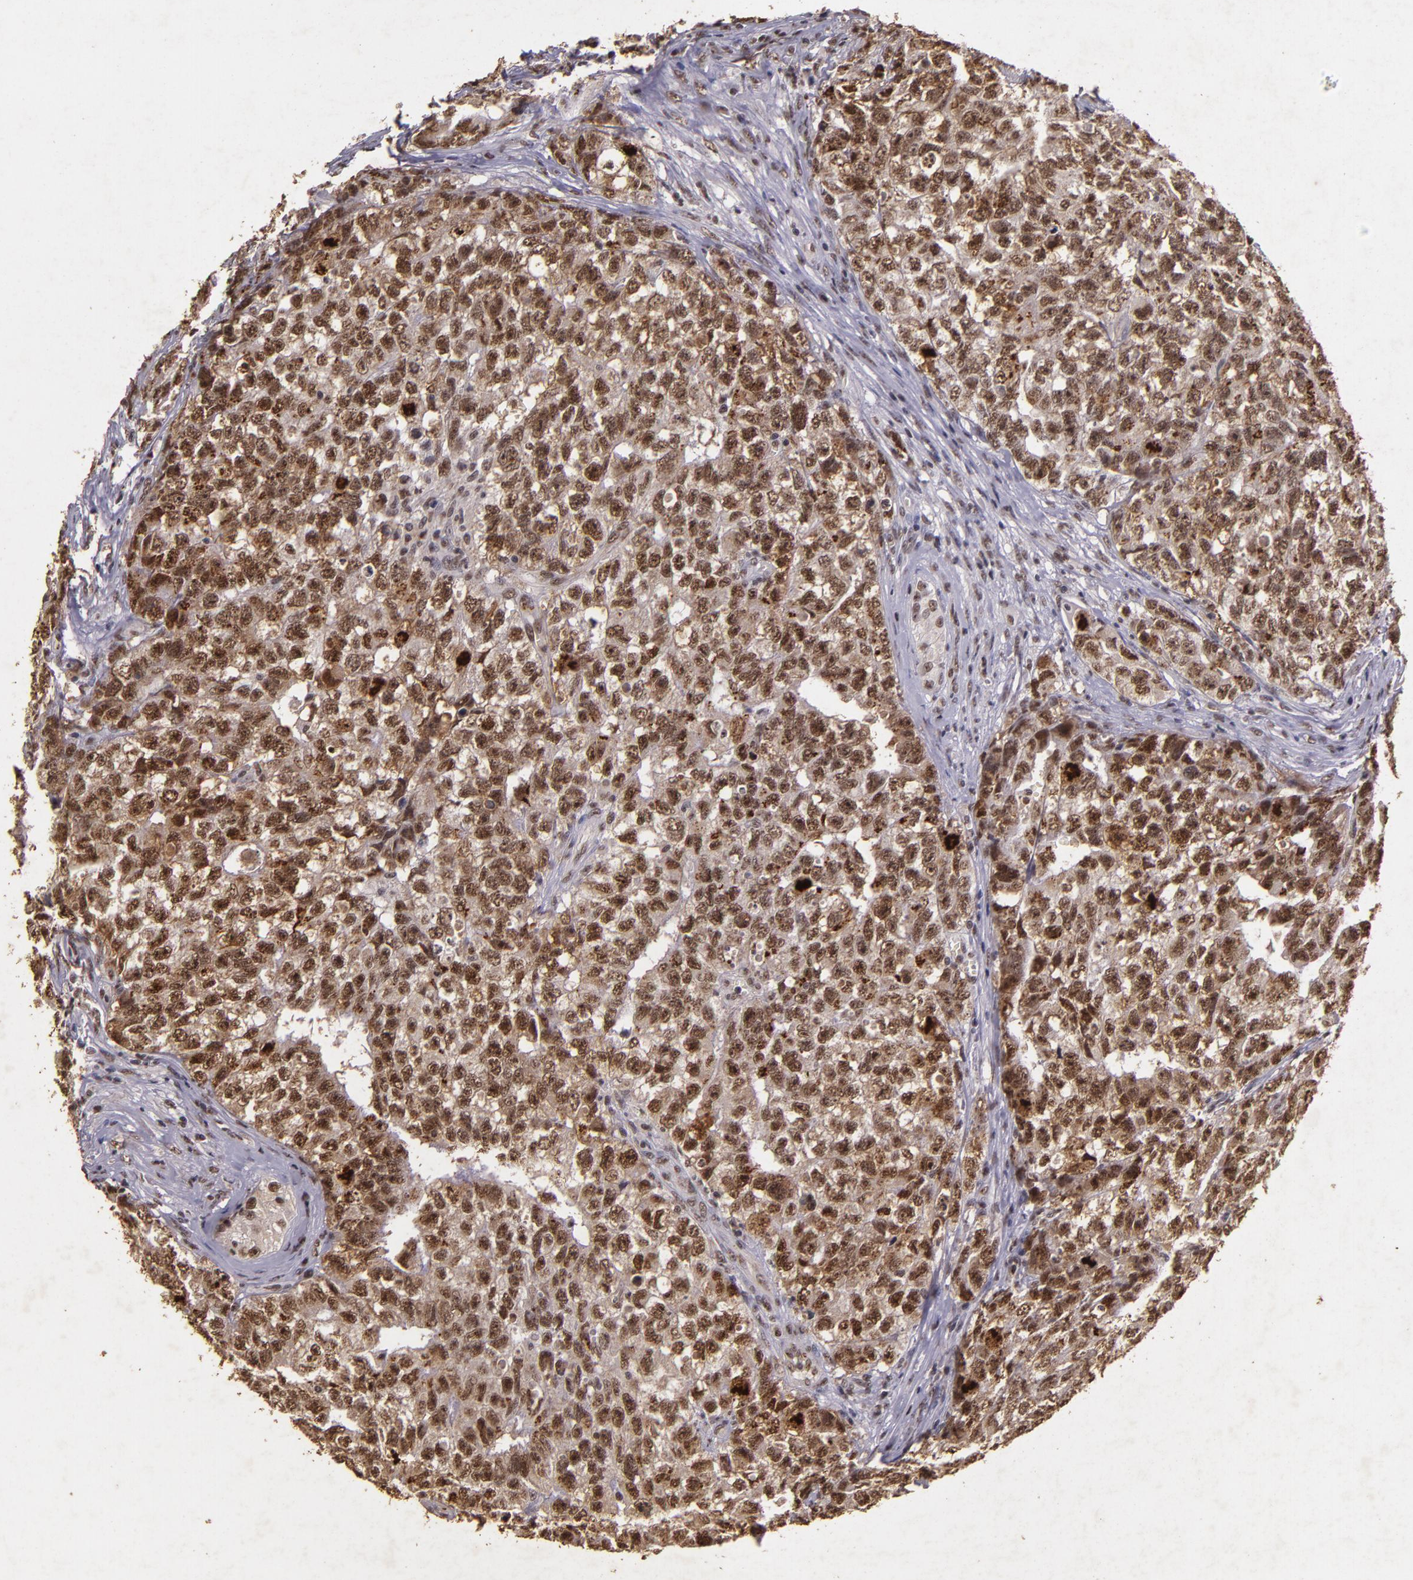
{"staining": {"intensity": "moderate", "quantity": ">75%", "location": "nuclear"}, "tissue": "testis cancer", "cell_type": "Tumor cells", "image_type": "cancer", "snomed": [{"axis": "morphology", "description": "Carcinoma, Embryonal, NOS"}, {"axis": "topography", "description": "Testis"}], "caption": "Embryonal carcinoma (testis) stained with immunohistochemistry displays moderate nuclear staining in about >75% of tumor cells. (DAB = brown stain, brightfield microscopy at high magnification).", "gene": "CBX3", "patient": {"sex": "male", "age": 31}}